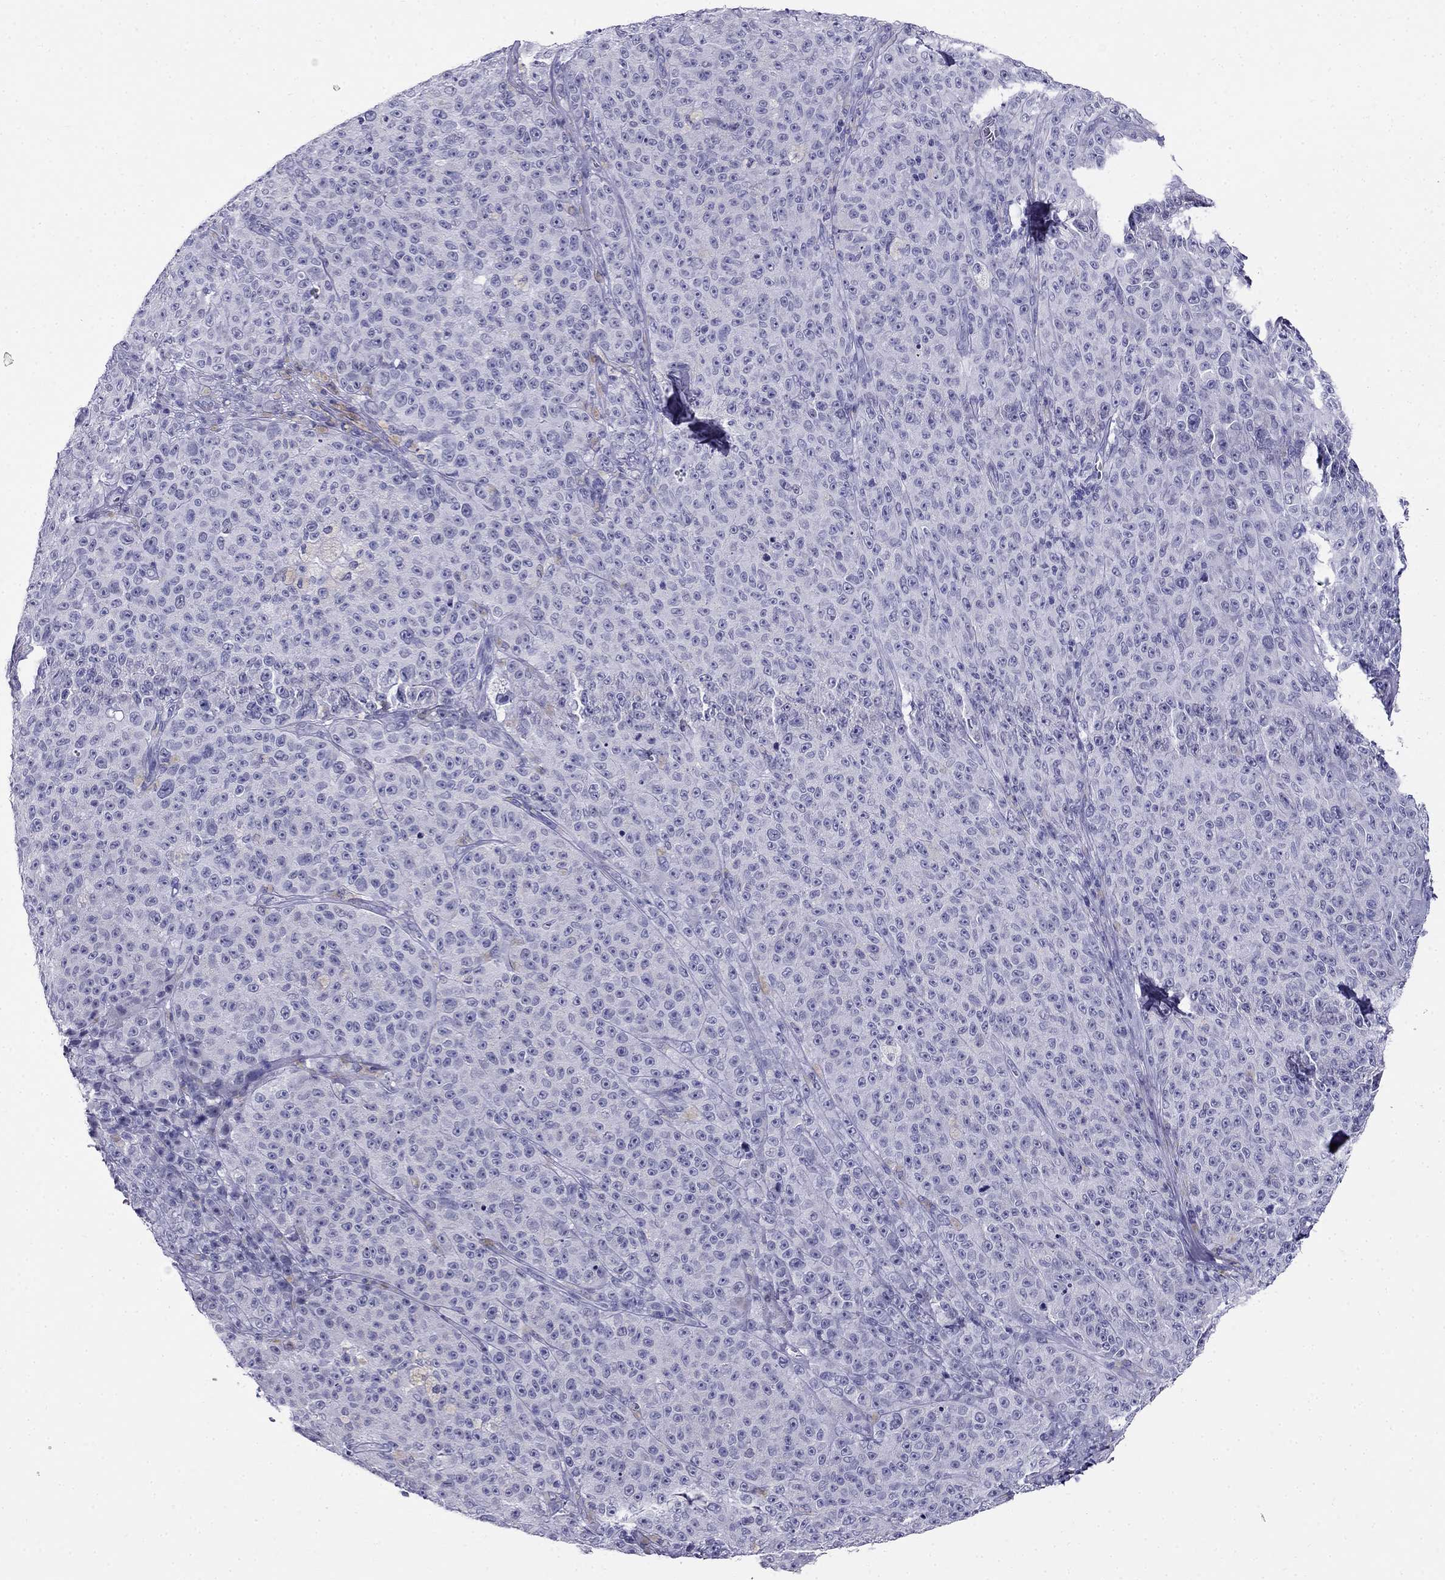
{"staining": {"intensity": "negative", "quantity": "none", "location": "none"}, "tissue": "melanoma", "cell_type": "Tumor cells", "image_type": "cancer", "snomed": [{"axis": "morphology", "description": "Malignant melanoma, NOS"}, {"axis": "topography", "description": "Skin"}], "caption": "Tumor cells show no significant protein staining in malignant melanoma.", "gene": "PPP1R36", "patient": {"sex": "female", "age": 82}}